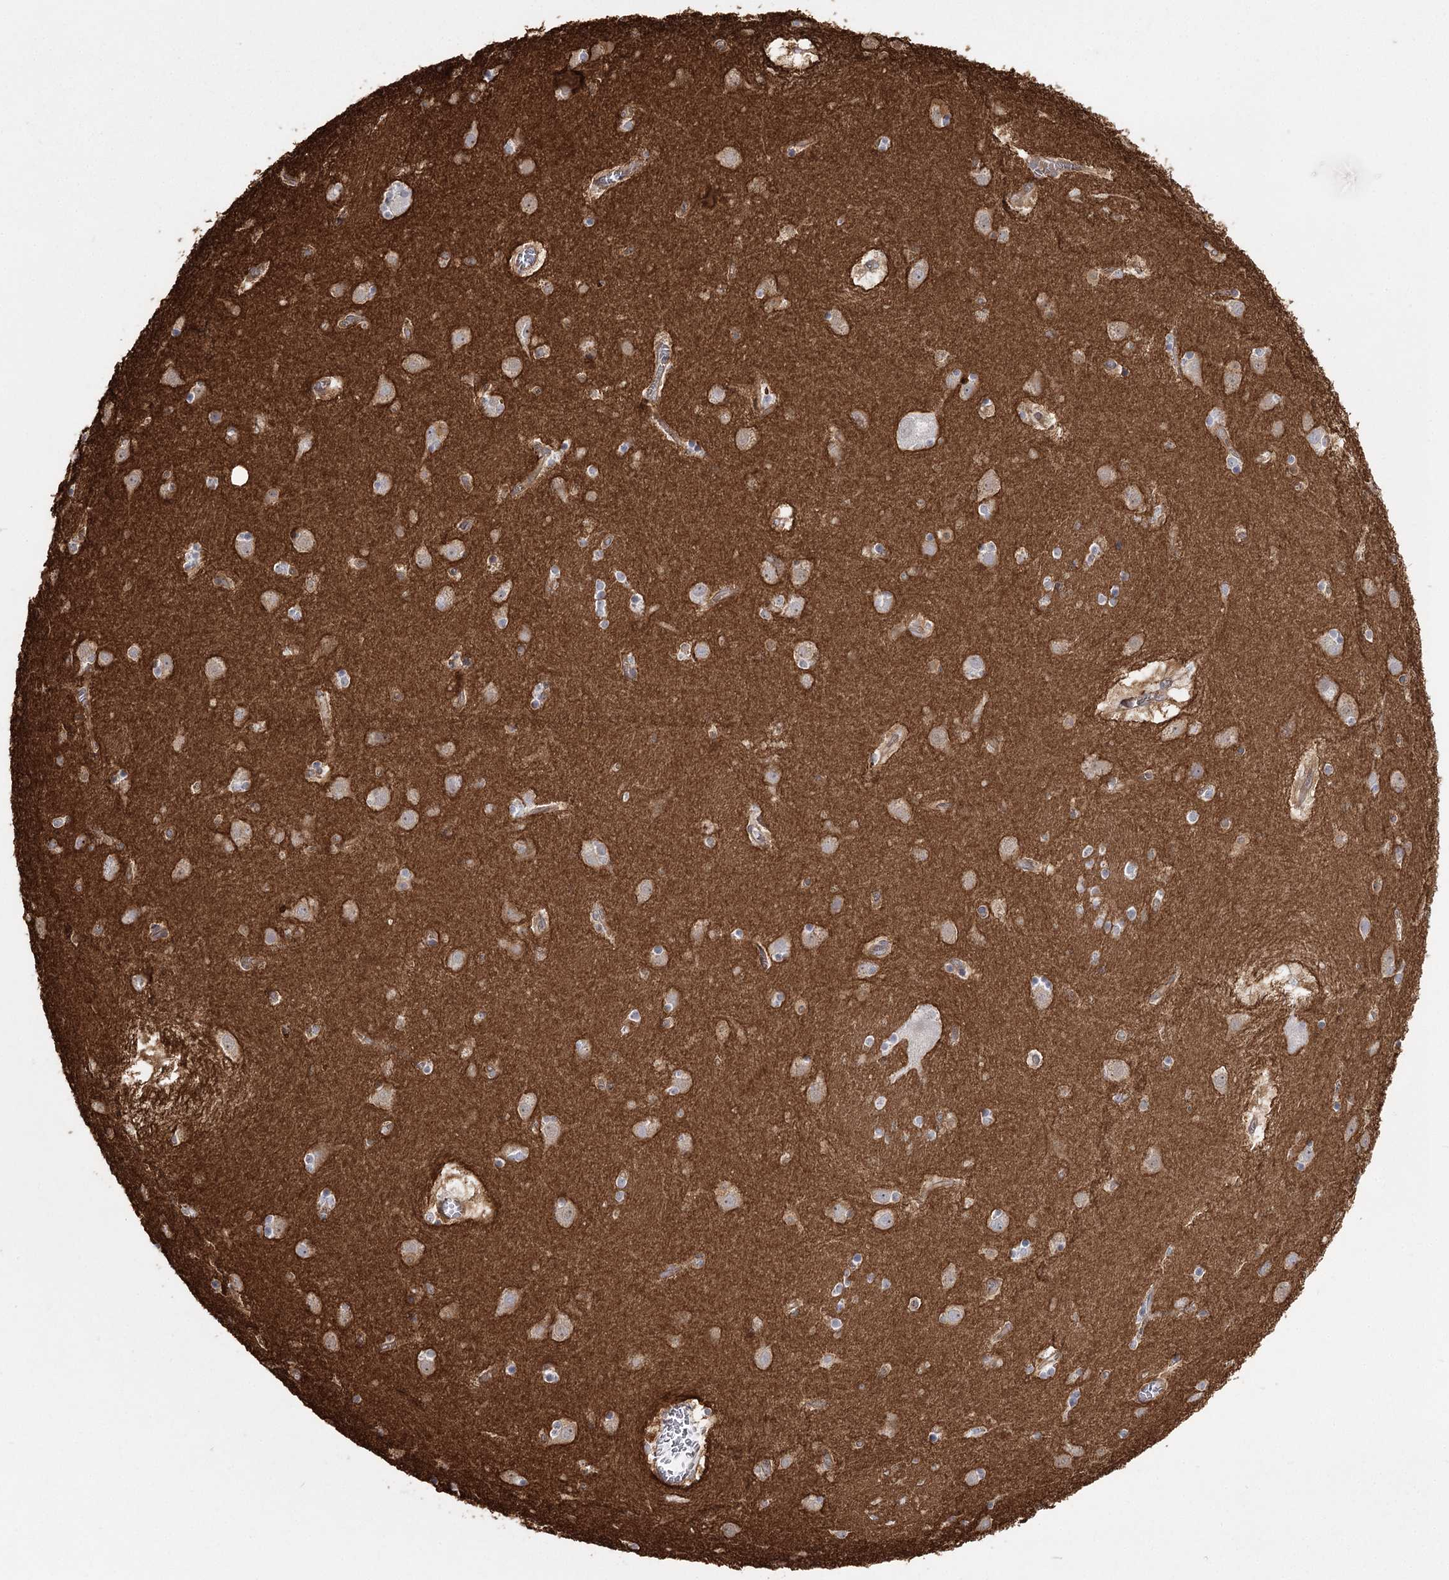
{"staining": {"intensity": "negative", "quantity": "none", "location": "none"}, "tissue": "caudate", "cell_type": "Glial cells", "image_type": "normal", "snomed": [{"axis": "morphology", "description": "Normal tissue, NOS"}, {"axis": "topography", "description": "Lateral ventricle wall"}], "caption": "Human caudate stained for a protein using IHC demonstrates no expression in glial cells.", "gene": "RPP14", "patient": {"sex": "male", "age": 70}}